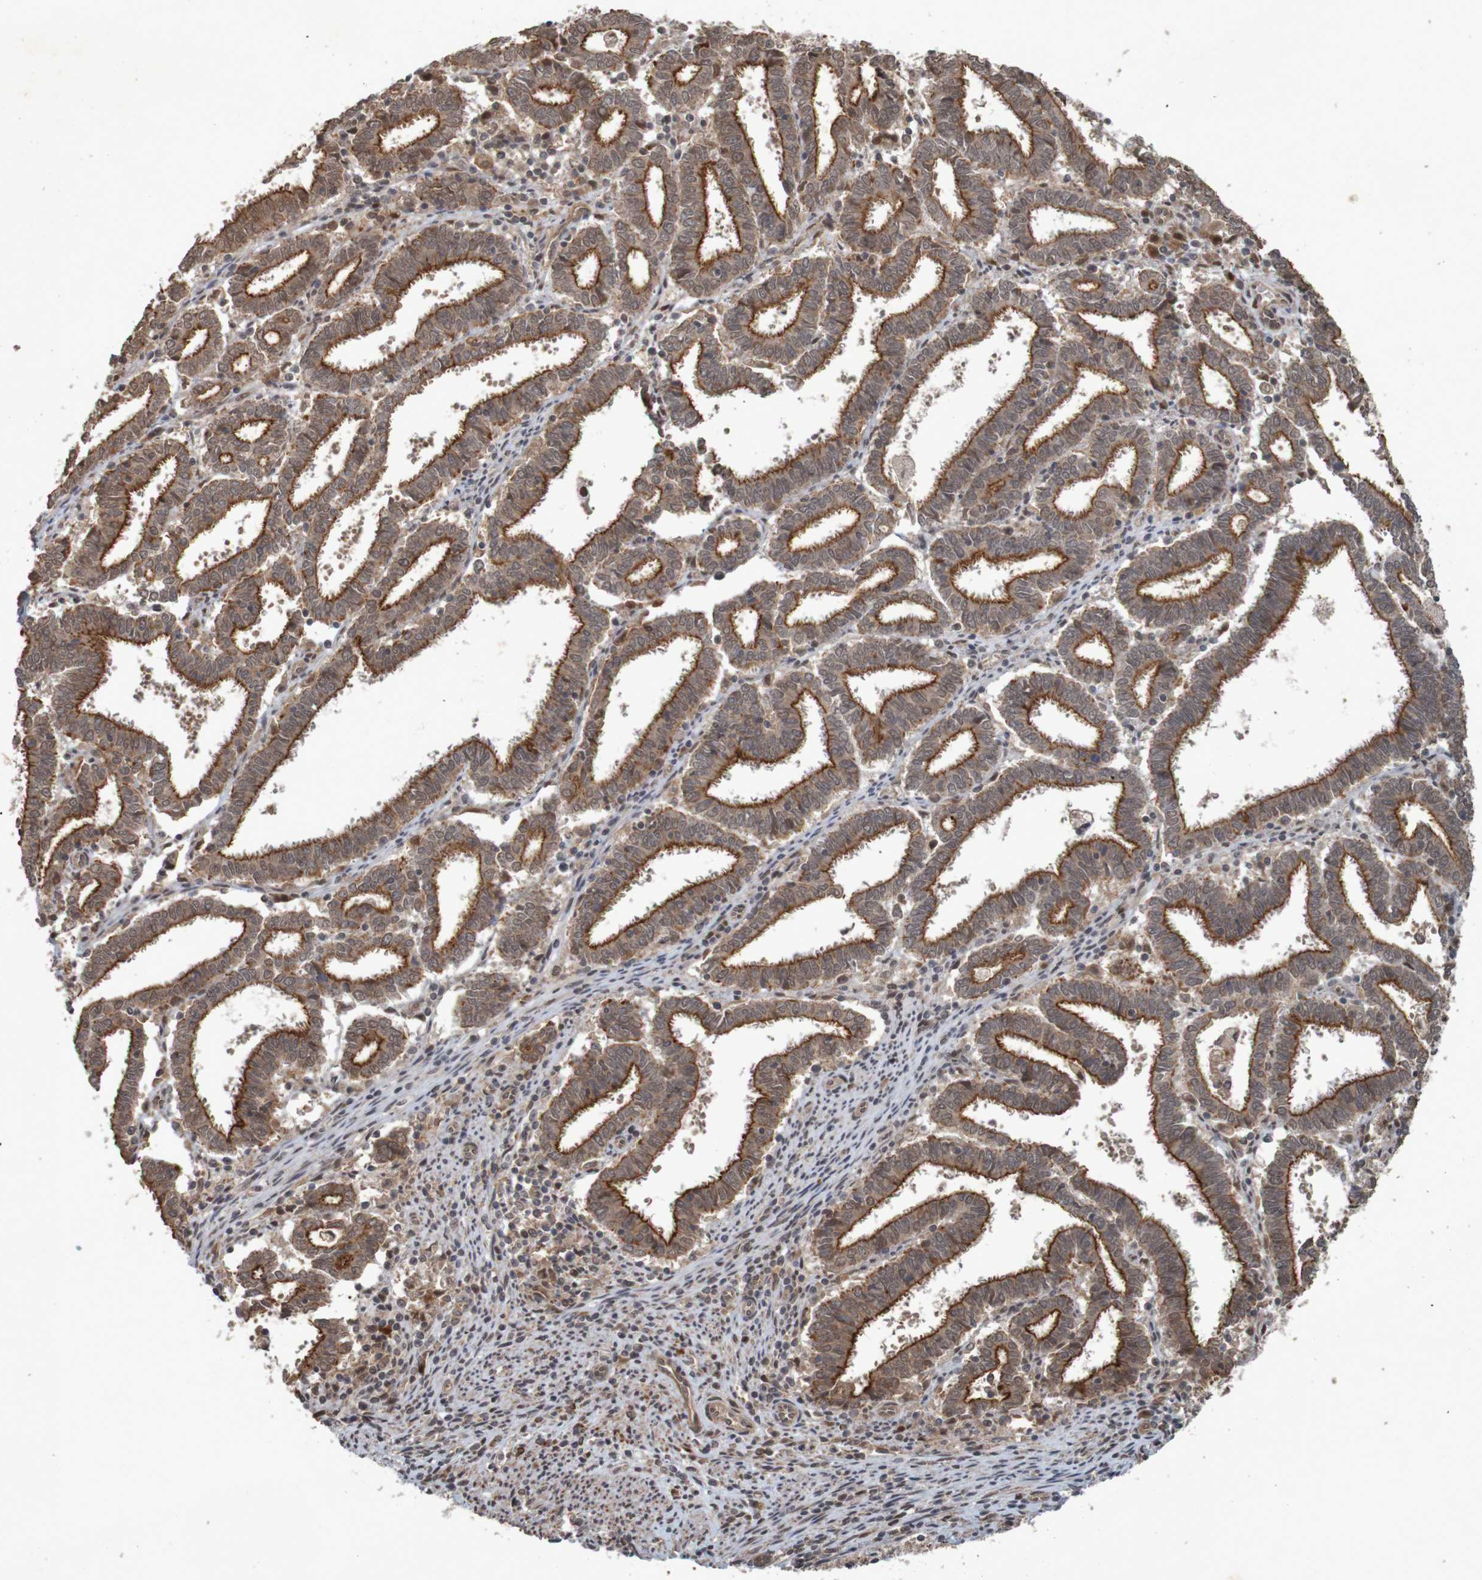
{"staining": {"intensity": "strong", "quantity": ">75%", "location": "cytoplasmic/membranous"}, "tissue": "endometrial cancer", "cell_type": "Tumor cells", "image_type": "cancer", "snomed": [{"axis": "morphology", "description": "Adenocarcinoma, NOS"}, {"axis": "topography", "description": "Uterus"}], "caption": "The image reveals staining of endometrial cancer, revealing strong cytoplasmic/membranous protein expression (brown color) within tumor cells. (IHC, brightfield microscopy, high magnification).", "gene": "ARHGEF11", "patient": {"sex": "female", "age": 83}}